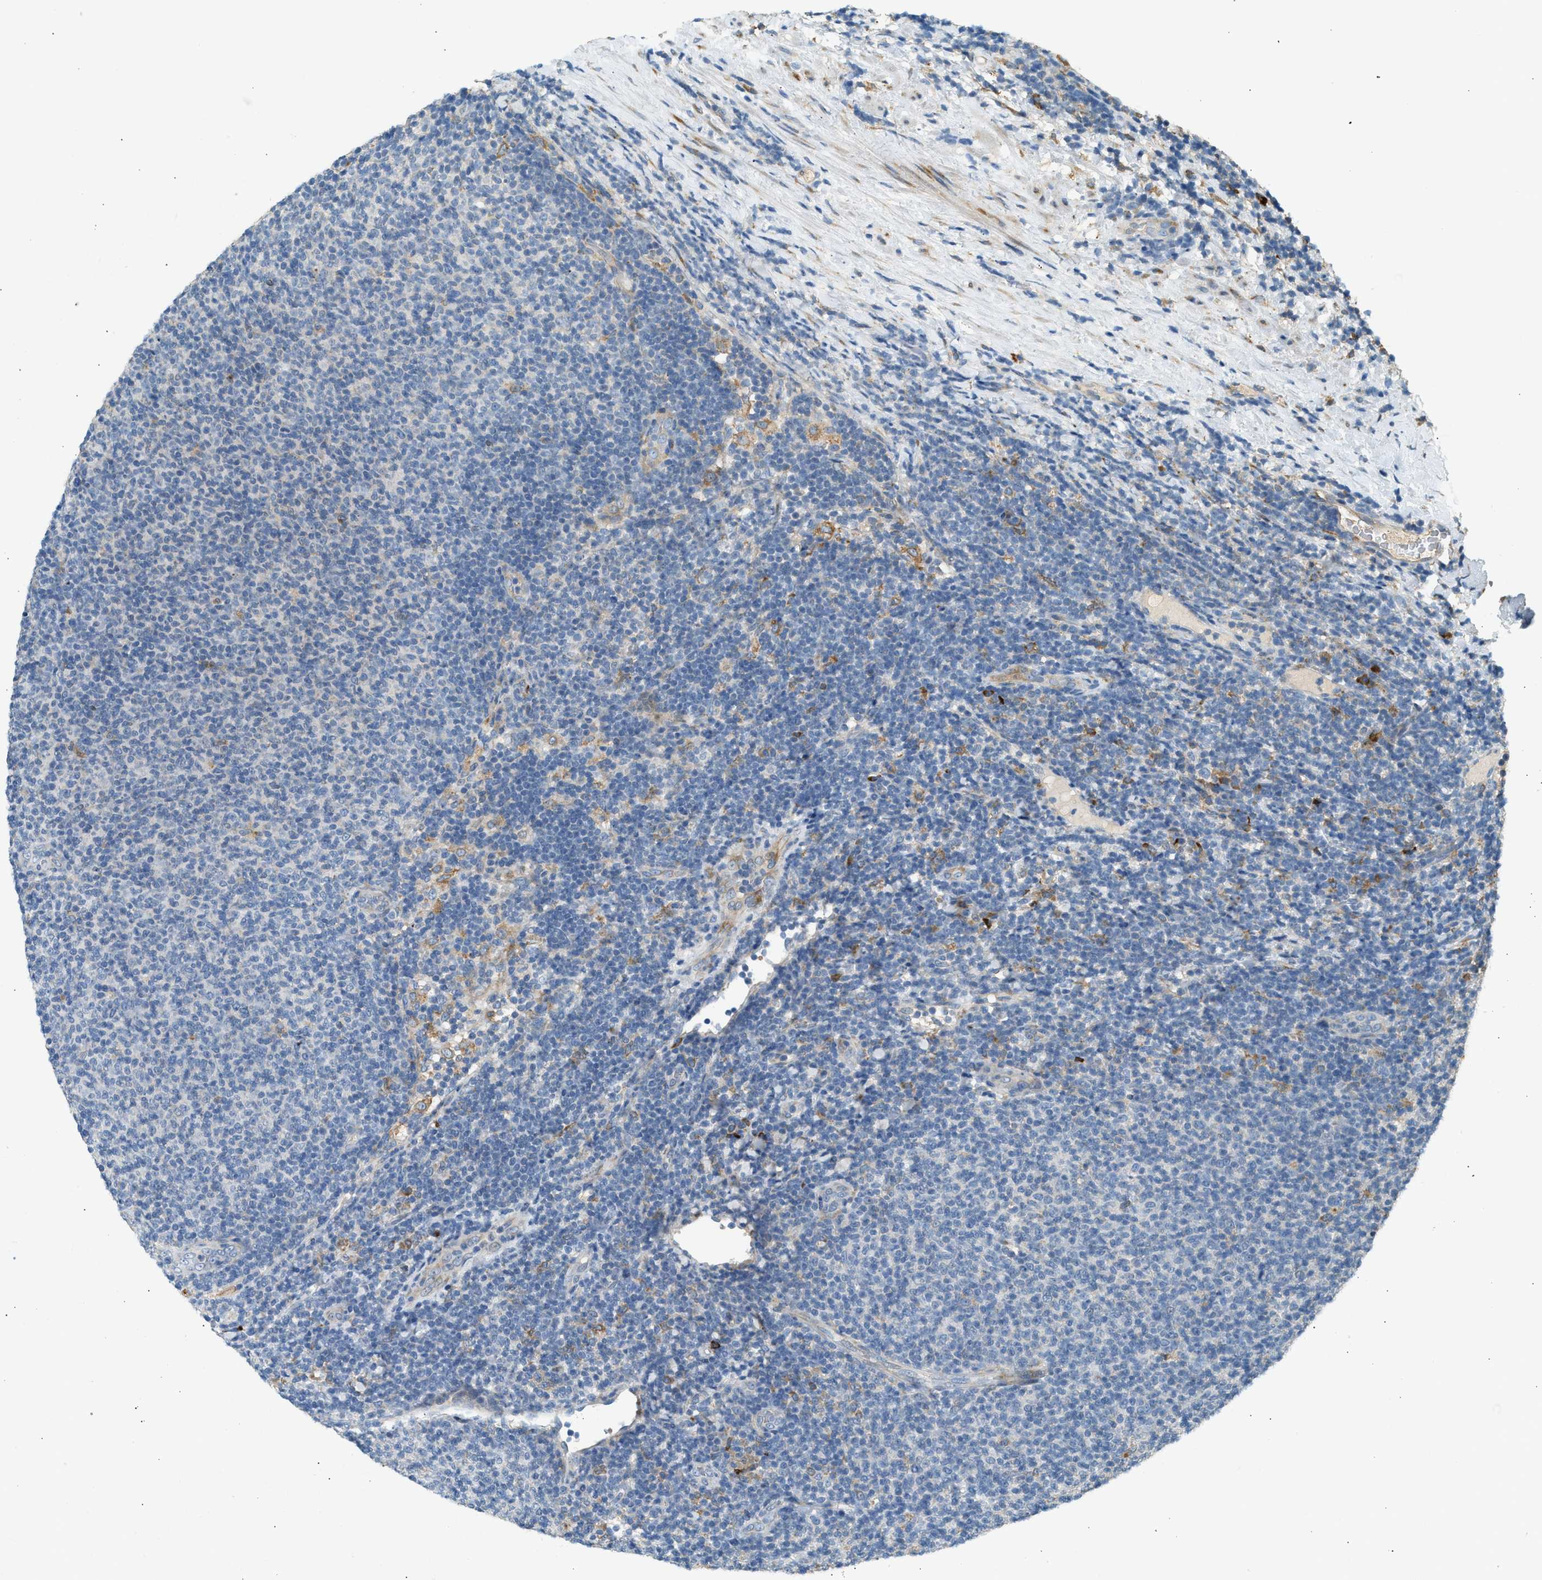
{"staining": {"intensity": "negative", "quantity": "none", "location": "none"}, "tissue": "lymphoma", "cell_type": "Tumor cells", "image_type": "cancer", "snomed": [{"axis": "morphology", "description": "Malignant lymphoma, non-Hodgkin's type, Low grade"}, {"axis": "topography", "description": "Lymph node"}], "caption": "Protein analysis of lymphoma exhibits no significant staining in tumor cells.", "gene": "CTSB", "patient": {"sex": "male", "age": 66}}